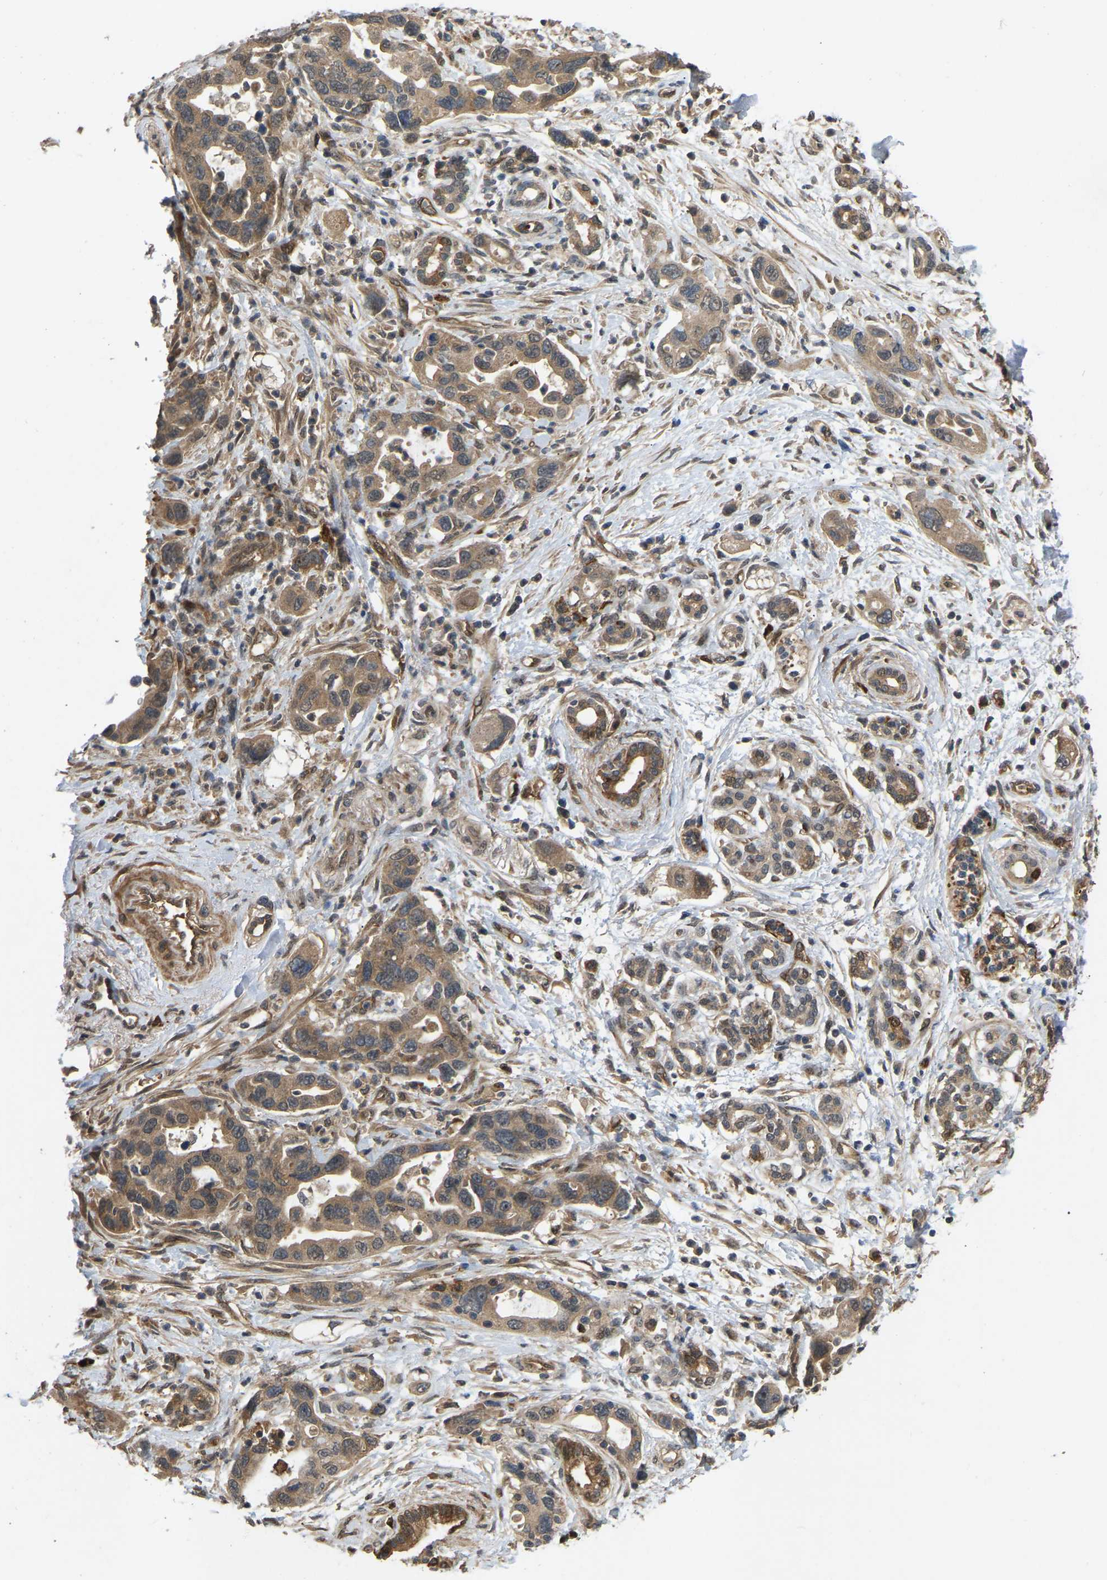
{"staining": {"intensity": "moderate", "quantity": ">75%", "location": "cytoplasmic/membranous"}, "tissue": "pancreatic cancer", "cell_type": "Tumor cells", "image_type": "cancer", "snomed": [{"axis": "morphology", "description": "Normal tissue, NOS"}, {"axis": "morphology", "description": "Adenocarcinoma, NOS"}, {"axis": "topography", "description": "Pancreas"}], "caption": "A histopathology image of human pancreatic adenocarcinoma stained for a protein displays moderate cytoplasmic/membranous brown staining in tumor cells. Using DAB (3,3'-diaminobenzidine) (brown) and hematoxylin (blue) stains, captured at high magnification using brightfield microscopy.", "gene": "LIMK2", "patient": {"sex": "female", "age": 71}}